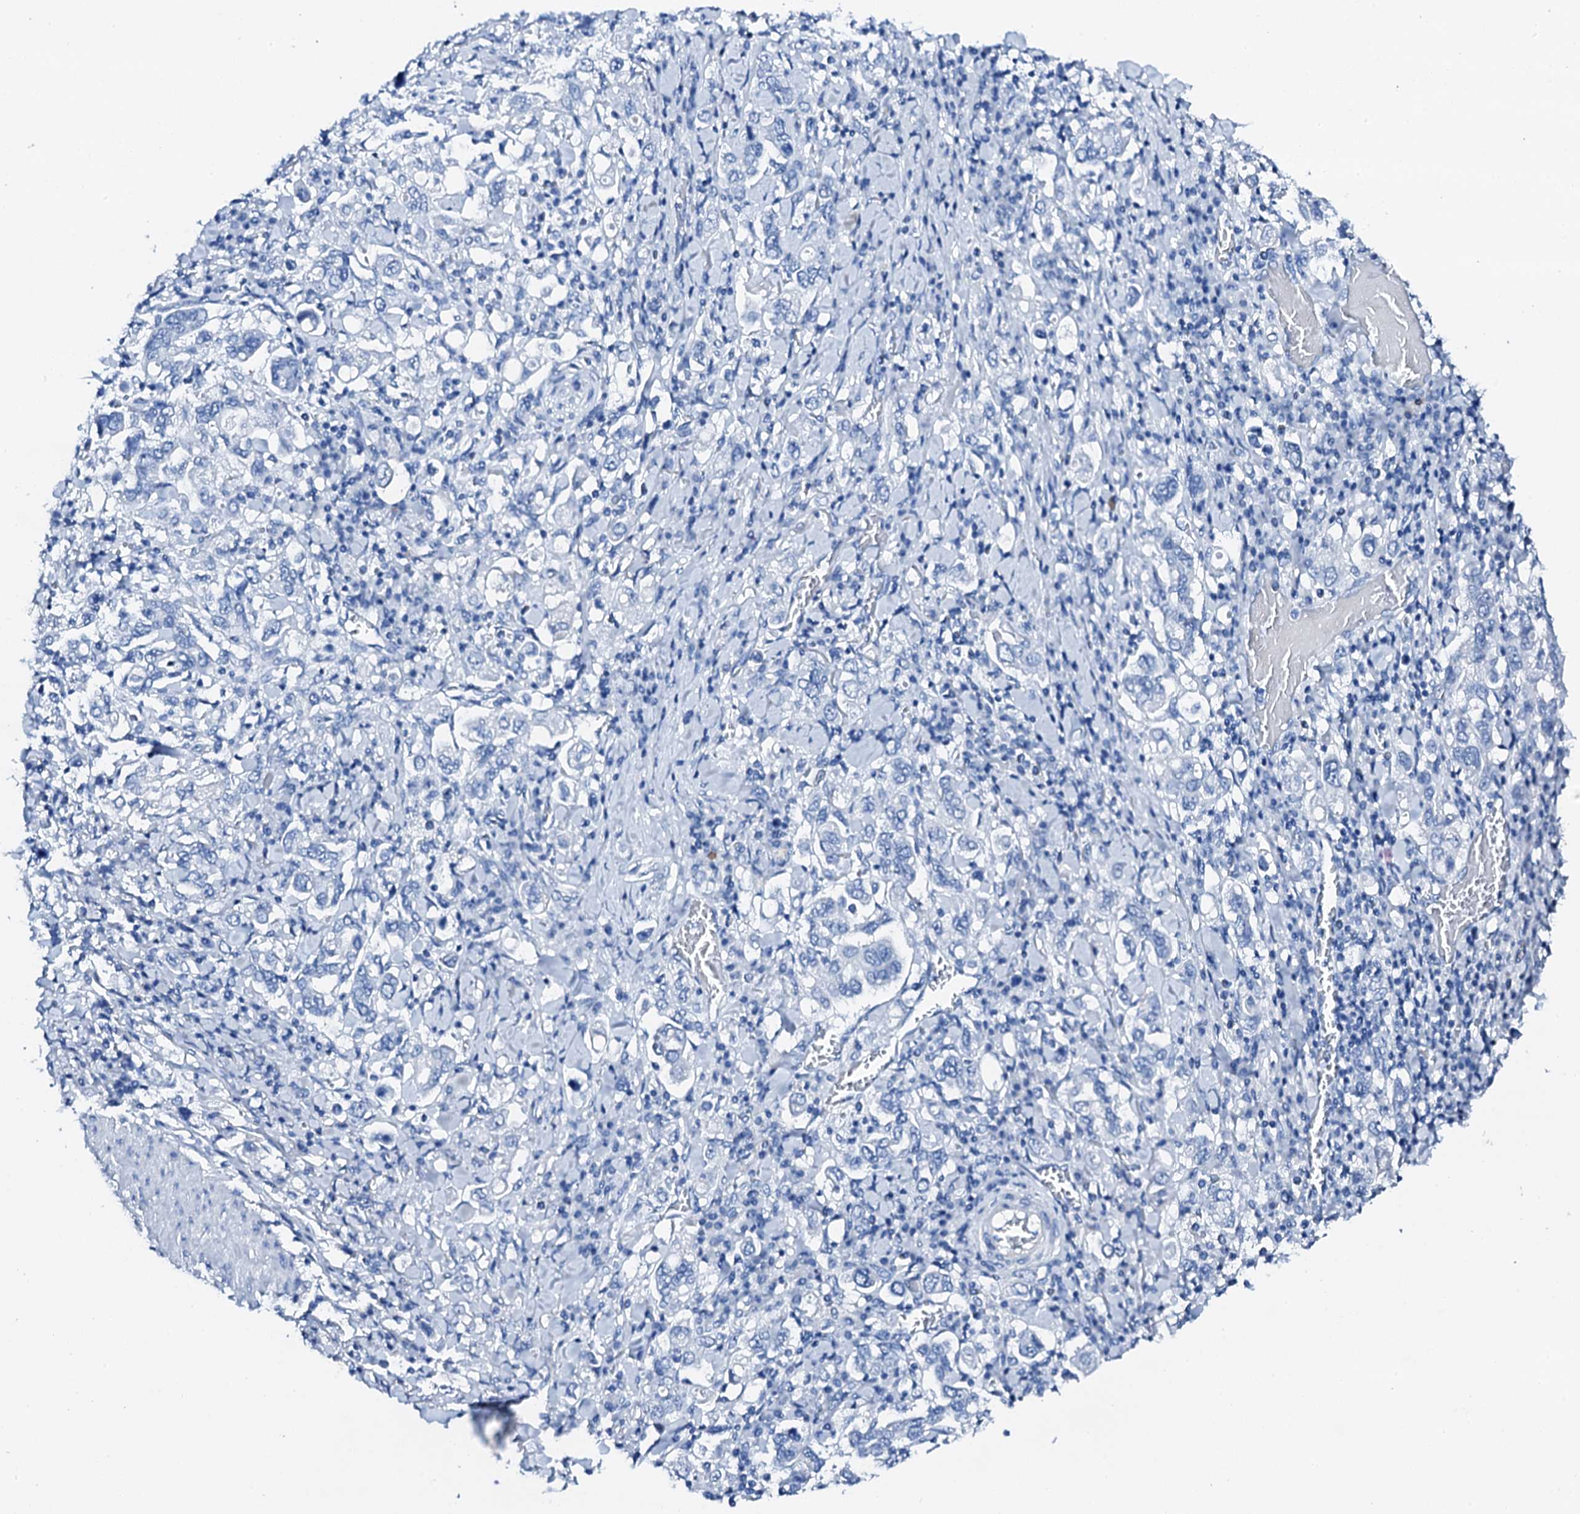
{"staining": {"intensity": "negative", "quantity": "none", "location": "none"}, "tissue": "stomach cancer", "cell_type": "Tumor cells", "image_type": "cancer", "snomed": [{"axis": "morphology", "description": "Adenocarcinoma, NOS"}, {"axis": "topography", "description": "Stomach, upper"}], "caption": "Stomach adenocarcinoma was stained to show a protein in brown. There is no significant expression in tumor cells.", "gene": "PTH", "patient": {"sex": "male", "age": 62}}